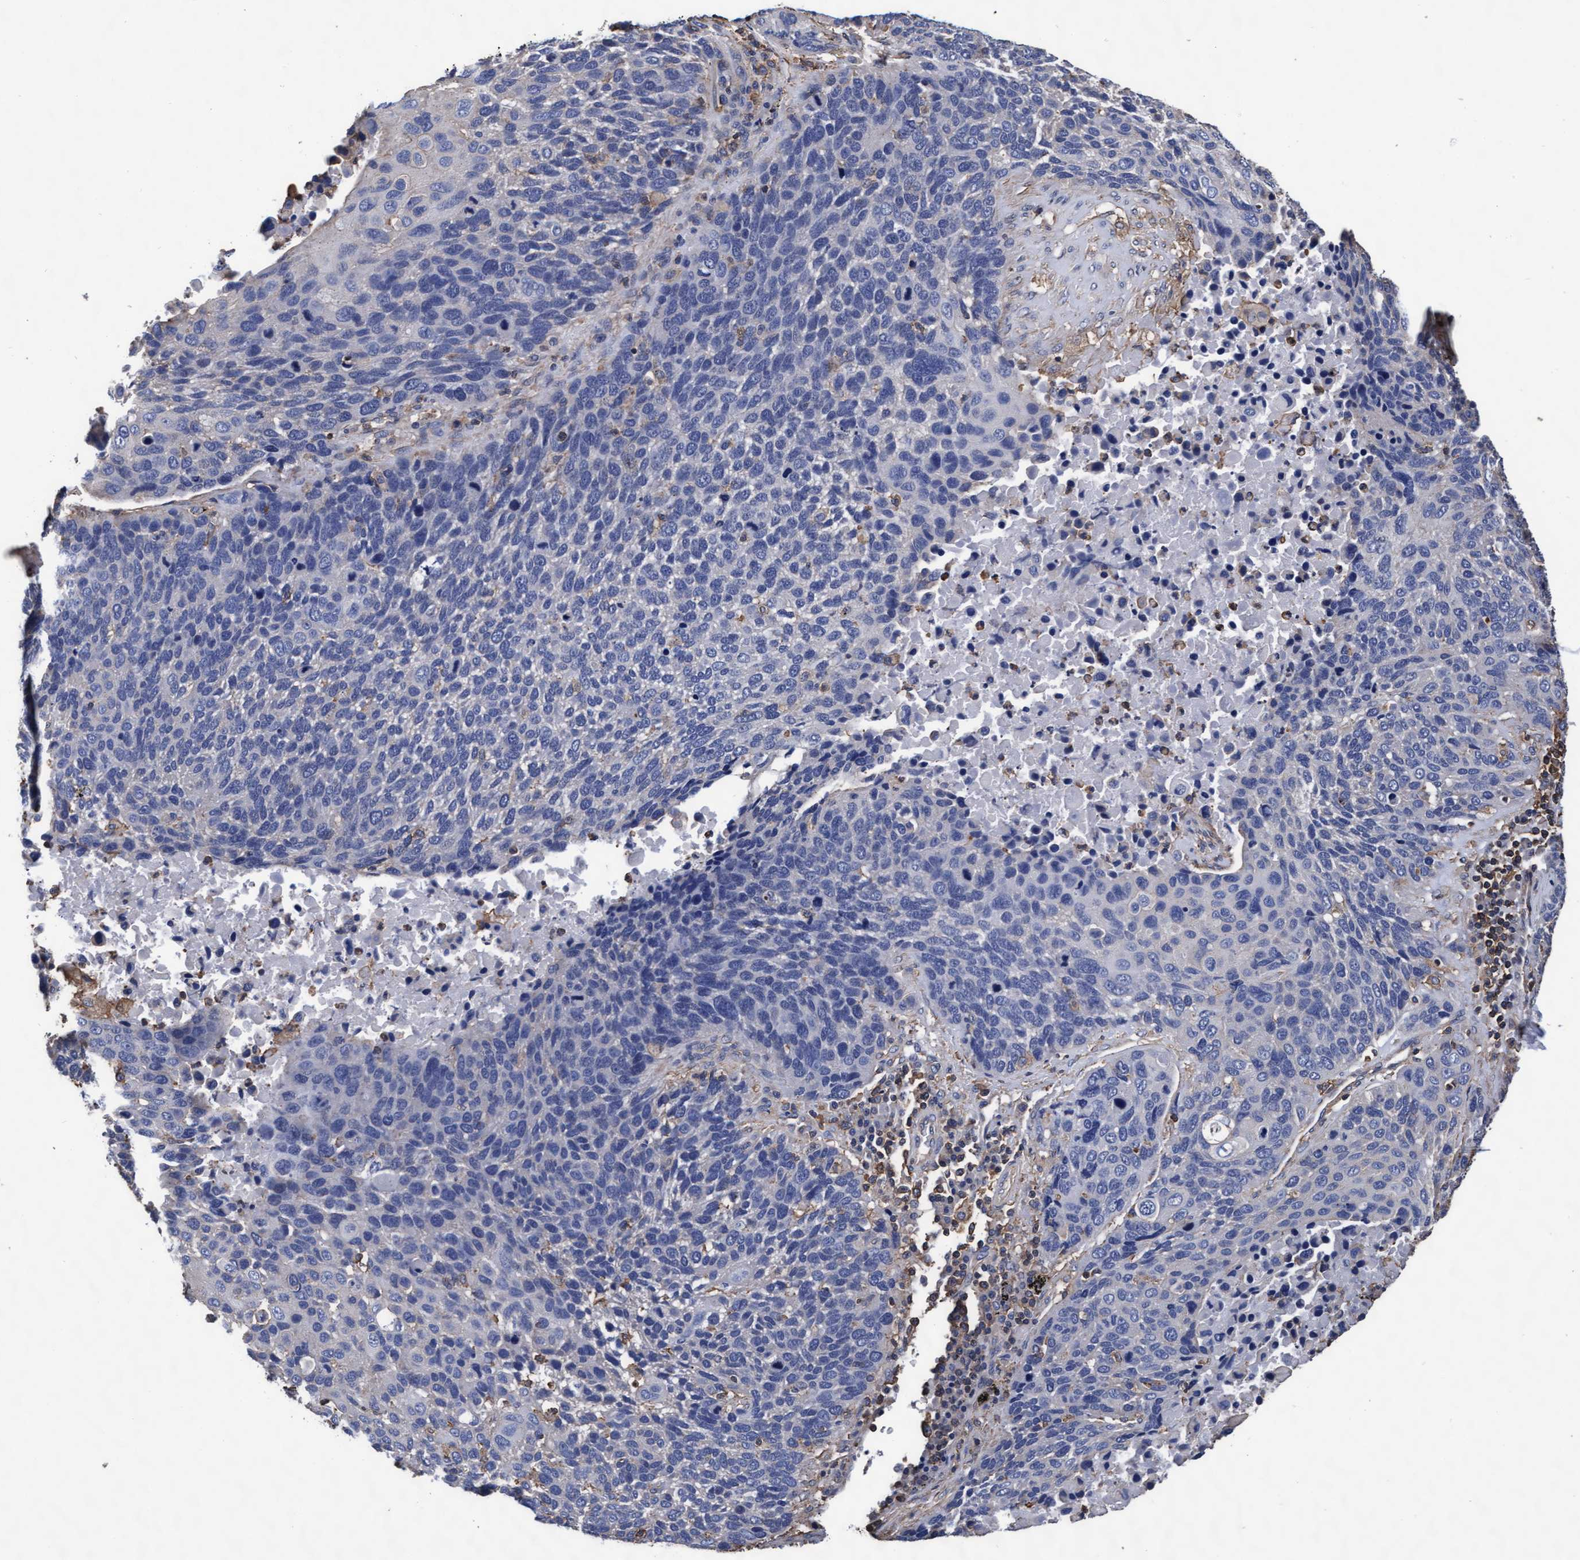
{"staining": {"intensity": "negative", "quantity": "none", "location": "none"}, "tissue": "lung cancer", "cell_type": "Tumor cells", "image_type": "cancer", "snomed": [{"axis": "morphology", "description": "Squamous cell carcinoma, NOS"}, {"axis": "topography", "description": "Lung"}], "caption": "This is an IHC image of human lung cancer. There is no staining in tumor cells.", "gene": "GRHPR", "patient": {"sex": "male", "age": 66}}